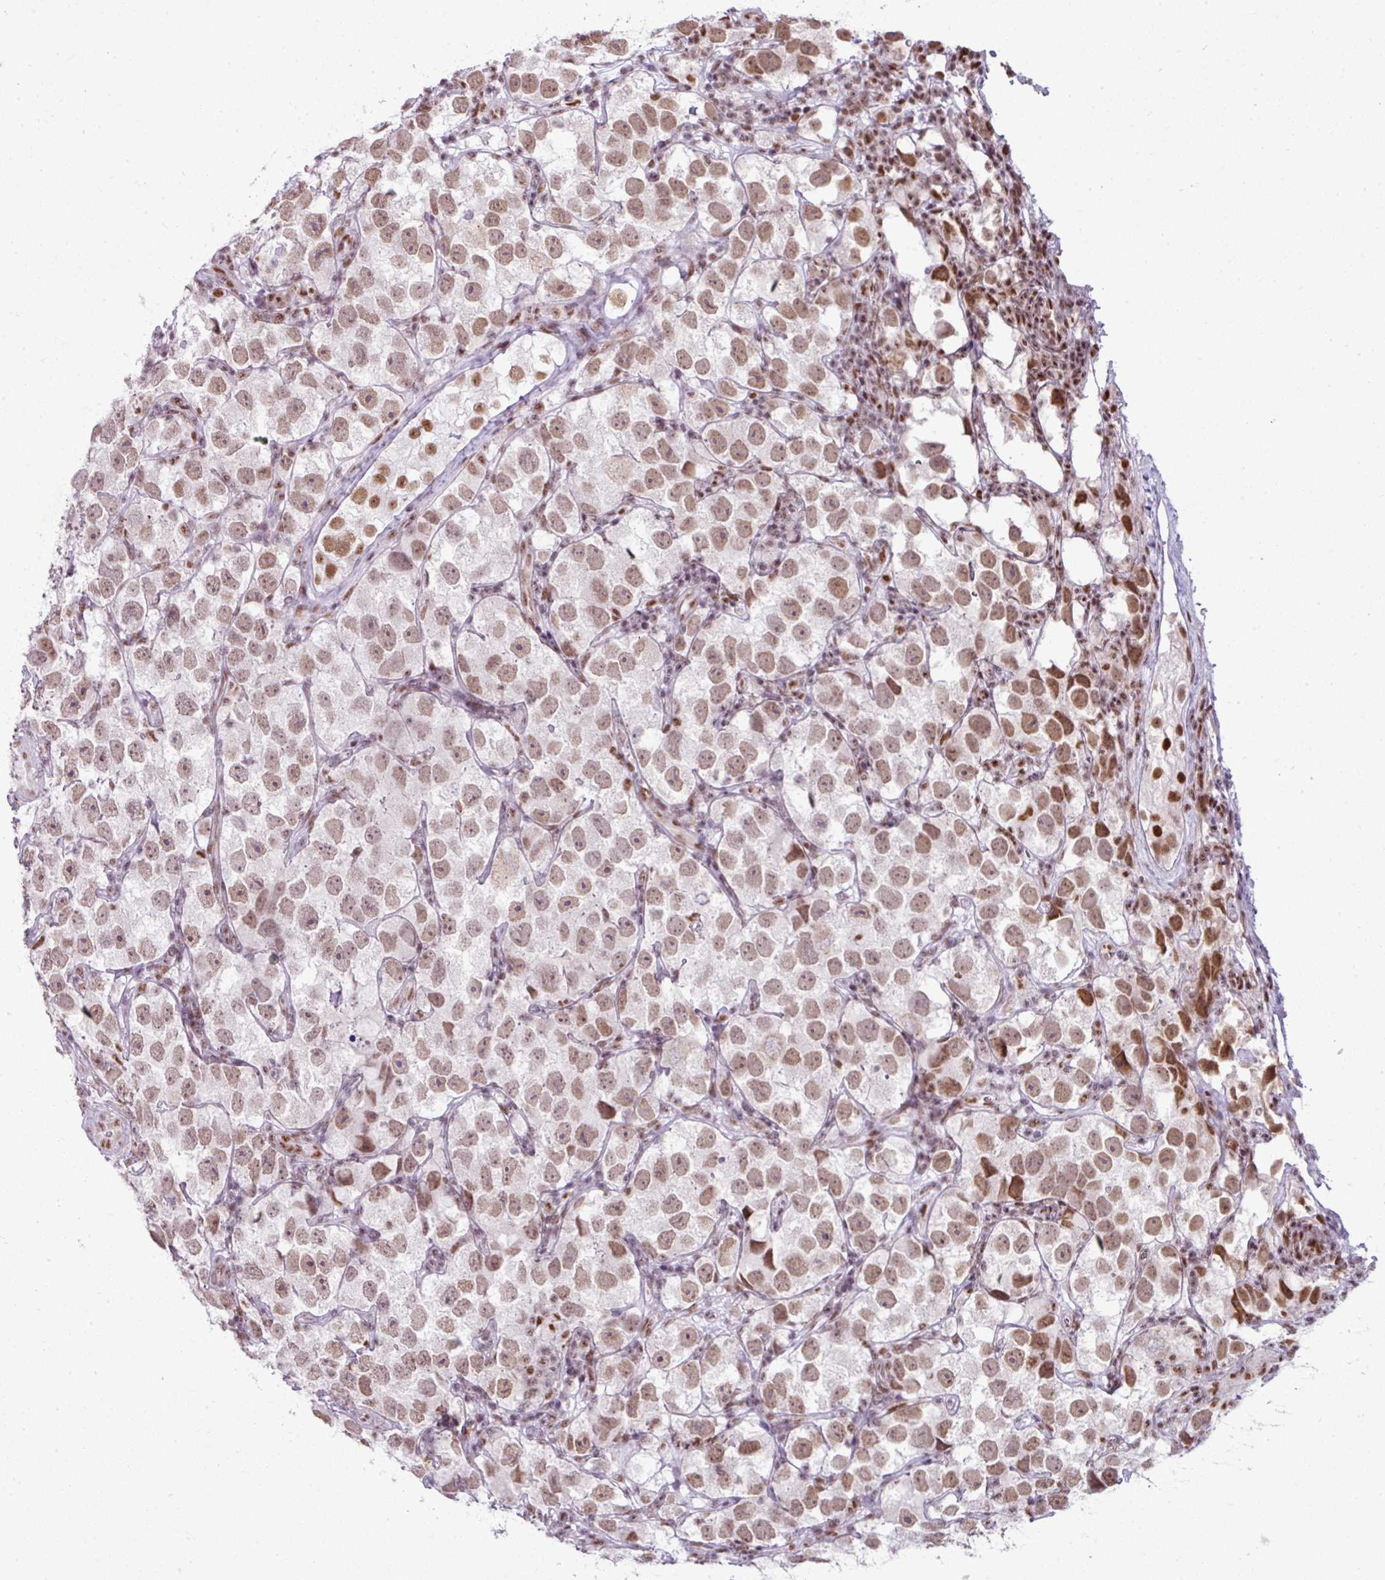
{"staining": {"intensity": "moderate", "quantity": ">75%", "location": "nuclear"}, "tissue": "testis cancer", "cell_type": "Tumor cells", "image_type": "cancer", "snomed": [{"axis": "morphology", "description": "Seminoma, NOS"}, {"axis": "topography", "description": "Testis"}], "caption": "Human testis cancer stained for a protein (brown) displays moderate nuclear positive staining in approximately >75% of tumor cells.", "gene": "ARL6IP4", "patient": {"sex": "male", "age": 26}}